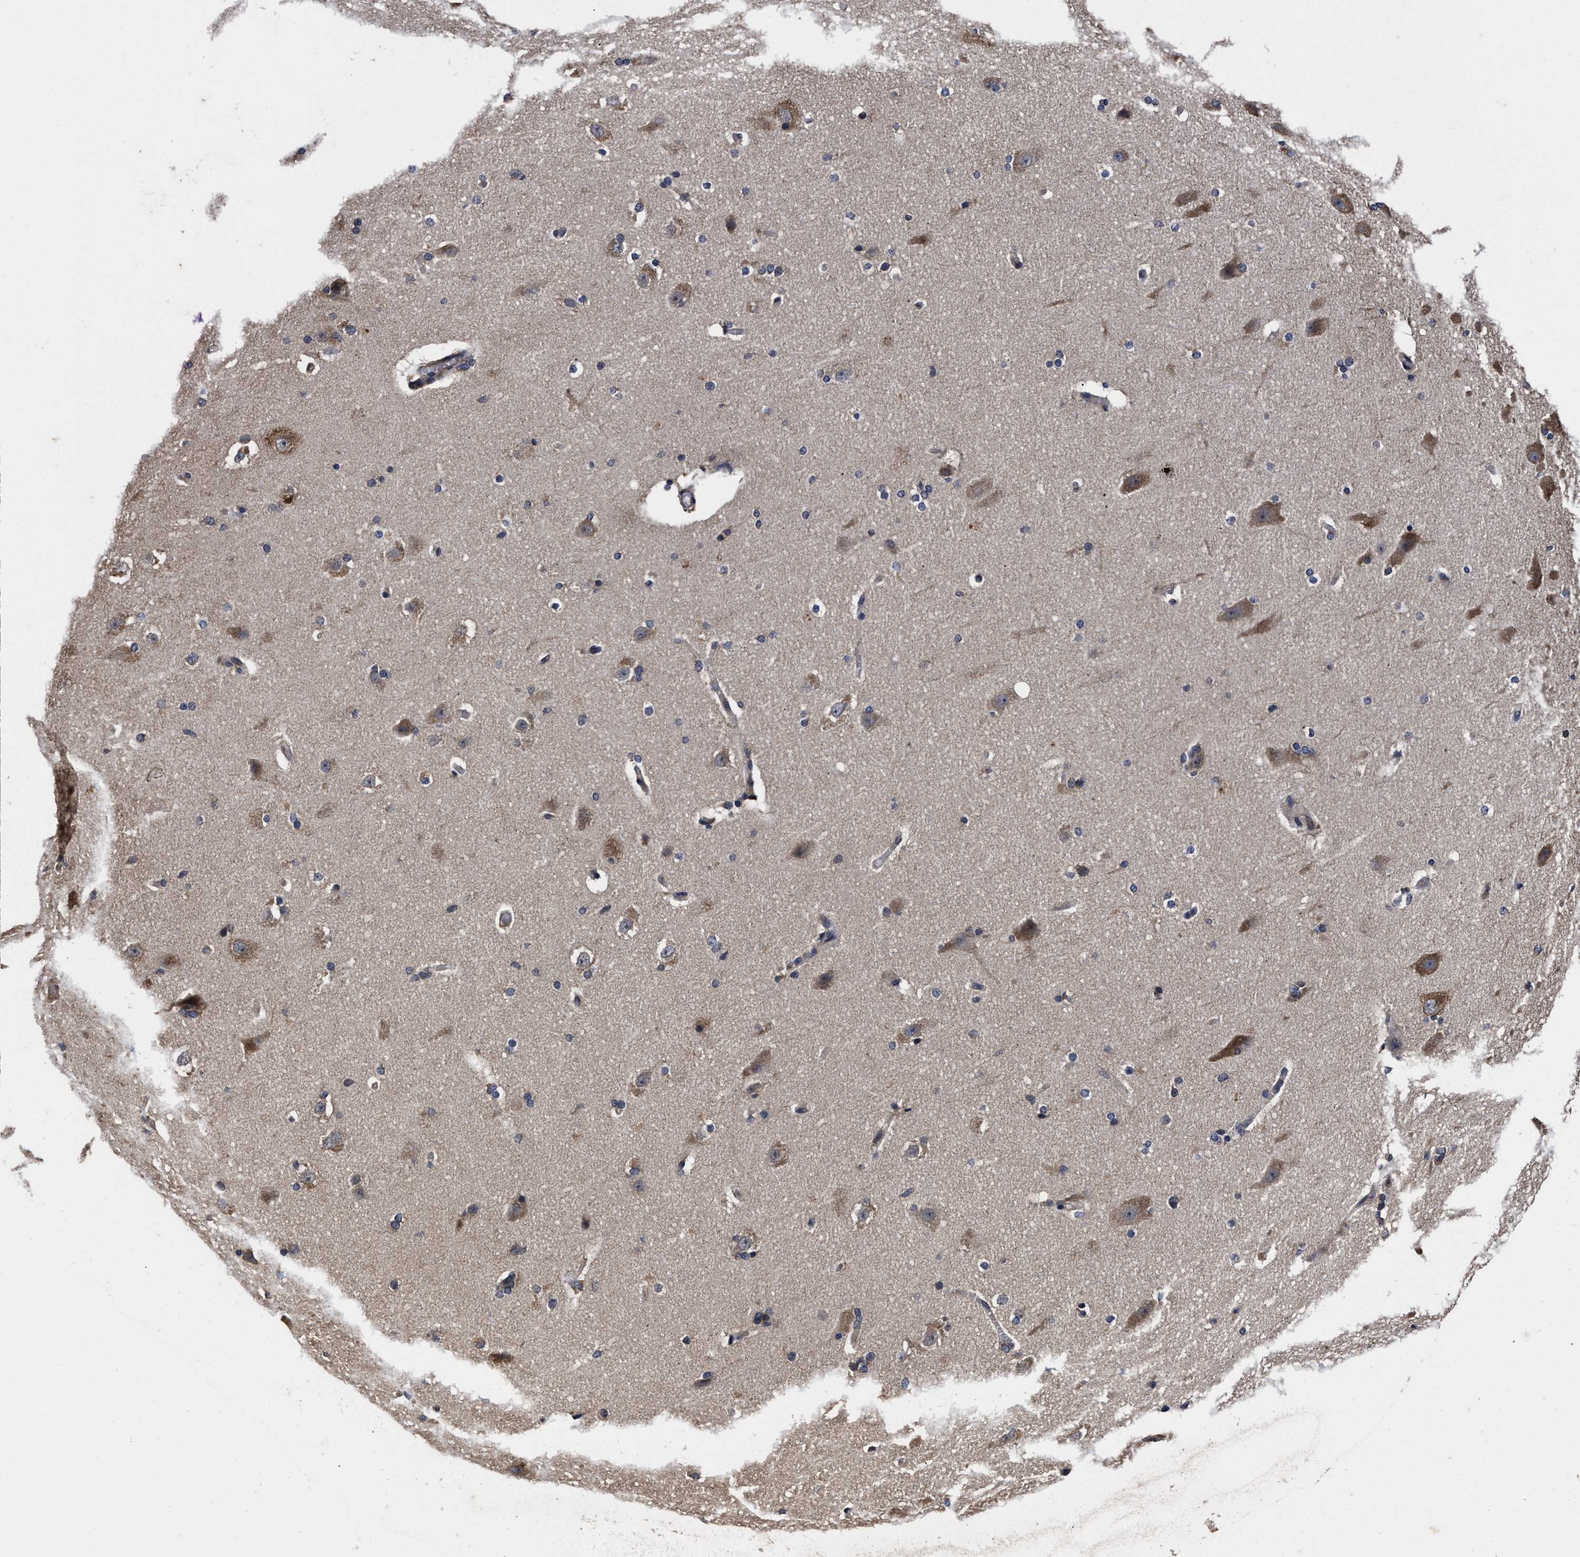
{"staining": {"intensity": "negative", "quantity": "none", "location": "none"}, "tissue": "cerebral cortex", "cell_type": "Endothelial cells", "image_type": "normal", "snomed": [{"axis": "morphology", "description": "Normal tissue, NOS"}, {"axis": "topography", "description": "Cerebral cortex"}, {"axis": "topography", "description": "Hippocampus"}], "caption": "Normal cerebral cortex was stained to show a protein in brown. There is no significant expression in endothelial cells. (DAB immunohistochemistry, high magnification).", "gene": "AVEN", "patient": {"sex": "female", "age": 19}}